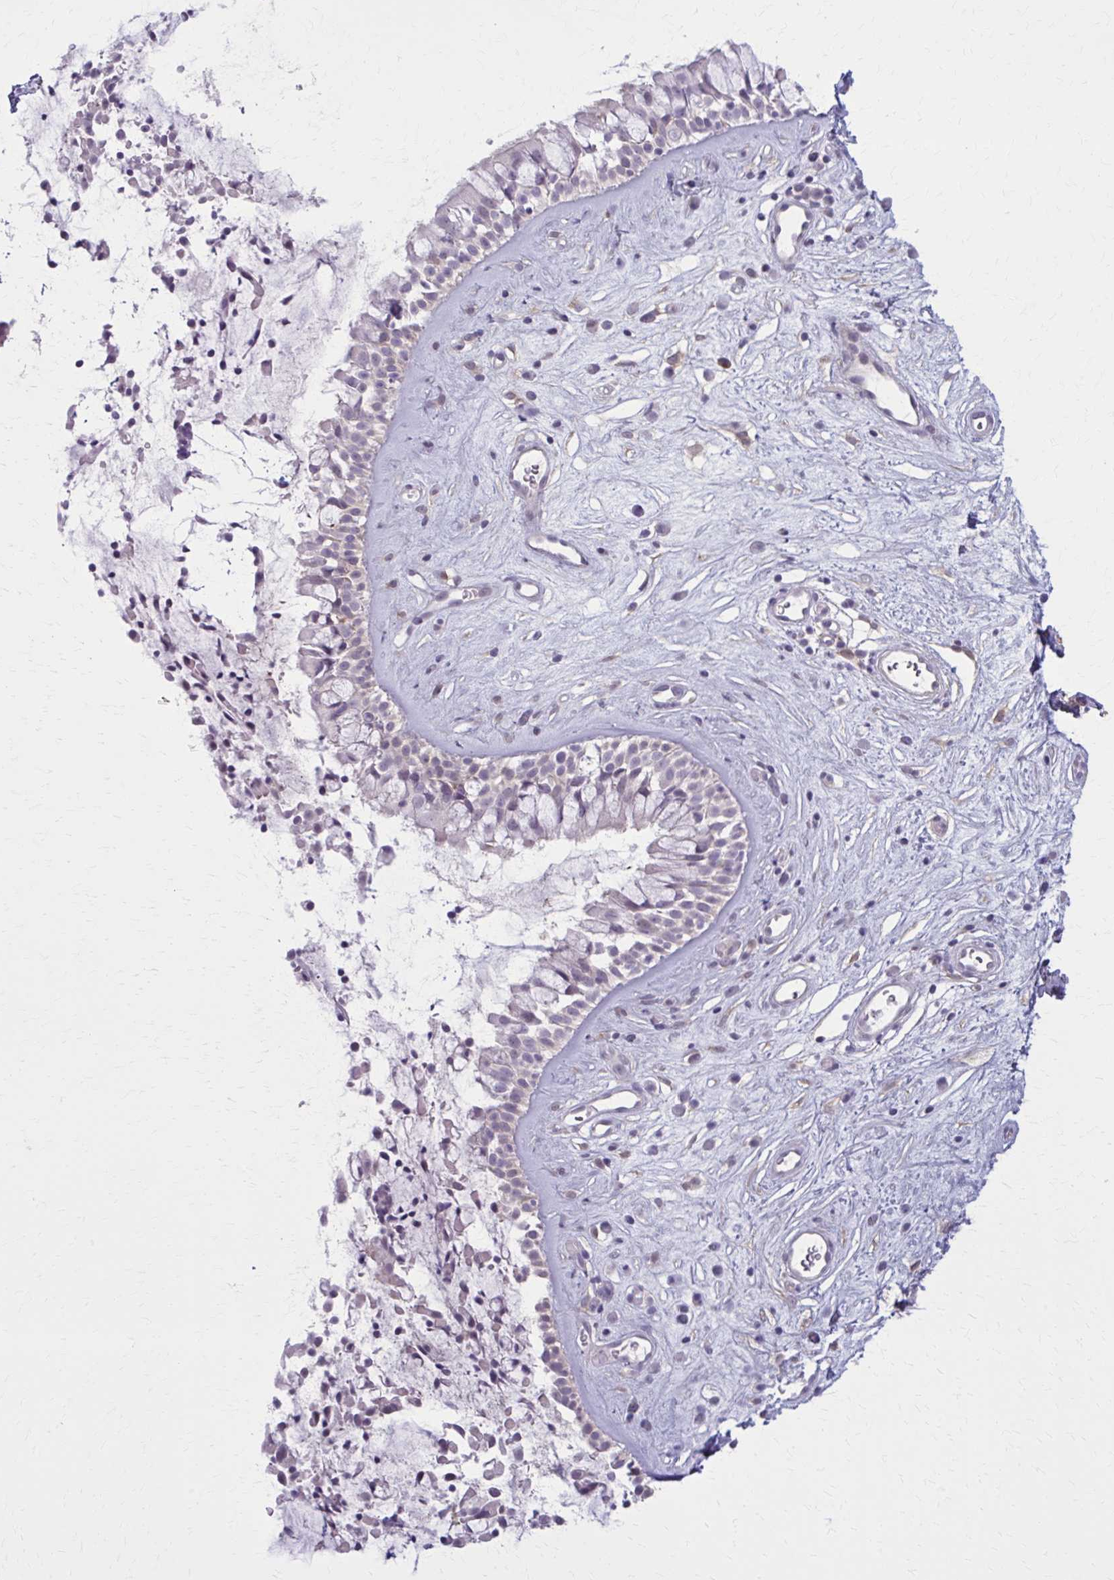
{"staining": {"intensity": "negative", "quantity": "none", "location": "none"}, "tissue": "nasopharynx", "cell_type": "Respiratory epithelial cells", "image_type": "normal", "snomed": [{"axis": "morphology", "description": "Normal tissue, NOS"}, {"axis": "topography", "description": "Nasopharynx"}], "caption": "A photomicrograph of human nasopharynx is negative for staining in respiratory epithelial cells. The staining is performed using DAB brown chromogen with nuclei counter-stained in using hematoxylin.", "gene": "NUMBL", "patient": {"sex": "male", "age": 32}}